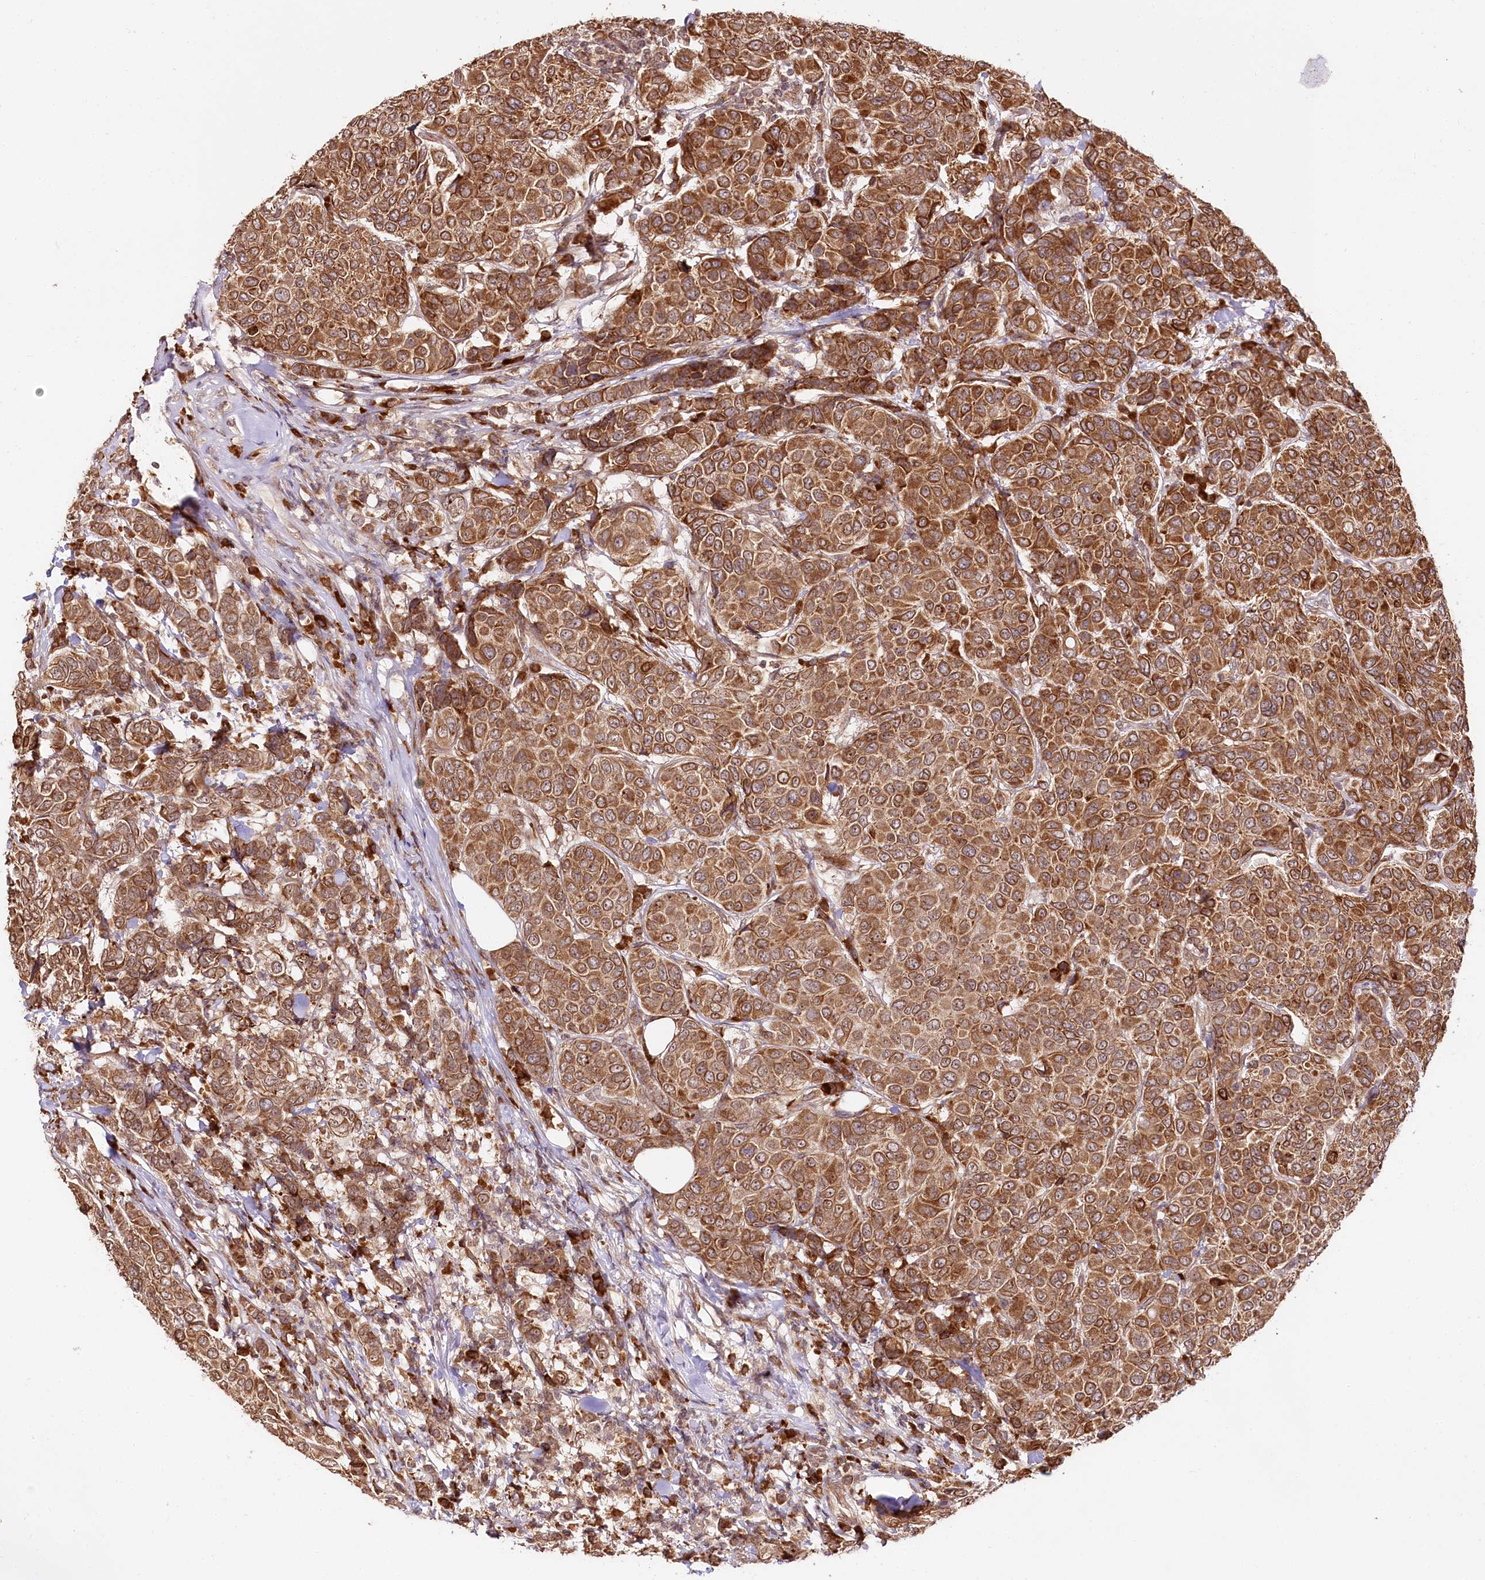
{"staining": {"intensity": "strong", "quantity": ">75%", "location": "cytoplasmic/membranous"}, "tissue": "breast cancer", "cell_type": "Tumor cells", "image_type": "cancer", "snomed": [{"axis": "morphology", "description": "Duct carcinoma"}, {"axis": "topography", "description": "Breast"}], "caption": "IHC staining of breast cancer, which displays high levels of strong cytoplasmic/membranous positivity in about >75% of tumor cells indicating strong cytoplasmic/membranous protein expression. The staining was performed using DAB (3,3'-diaminobenzidine) (brown) for protein detection and nuclei were counterstained in hematoxylin (blue).", "gene": "ENSG00000144785", "patient": {"sex": "female", "age": 55}}